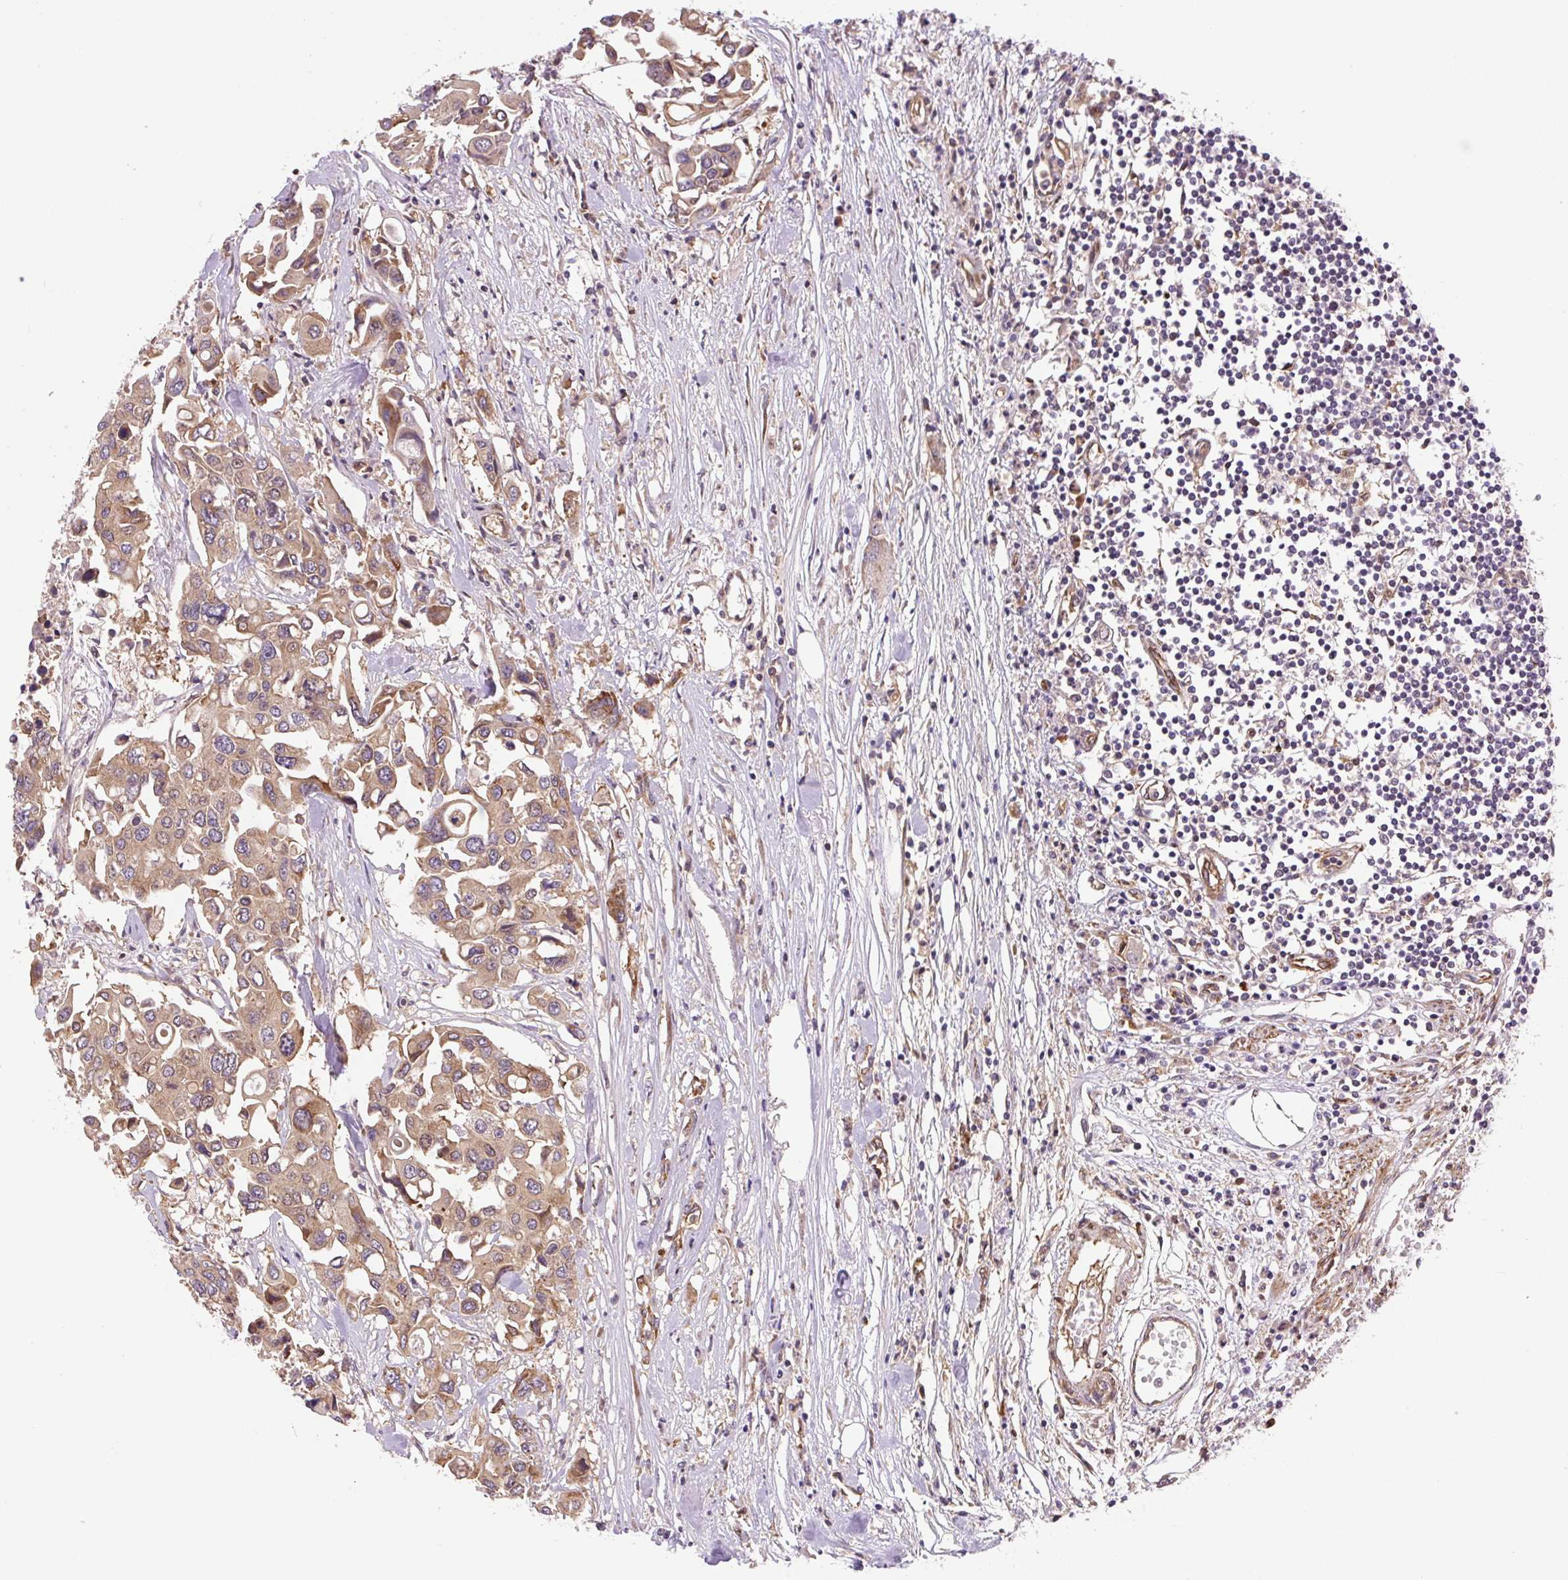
{"staining": {"intensity": "moderate", "quantity": ">75%", "location": "cytoplasmic/membranous"}, "tissue": "colorectal cancer", "cell_type": "Tumor cells", "image_type": "cancer", "snomed": [{"axis": "morphology", "description": "Adenocarcinoma, NOS"}, {"axis": "topography", "description": "Colon"}], "caption": "A micrograph showing moderate cytoplasmic/membranous staining in approximately >75% of tumor cells in colorectal cancer (adenocarcinoma), as visualized by brown immunohistochemical staining.", "gene": "SEPTIN10", "patient": {"sex": "male", "age": 77}}